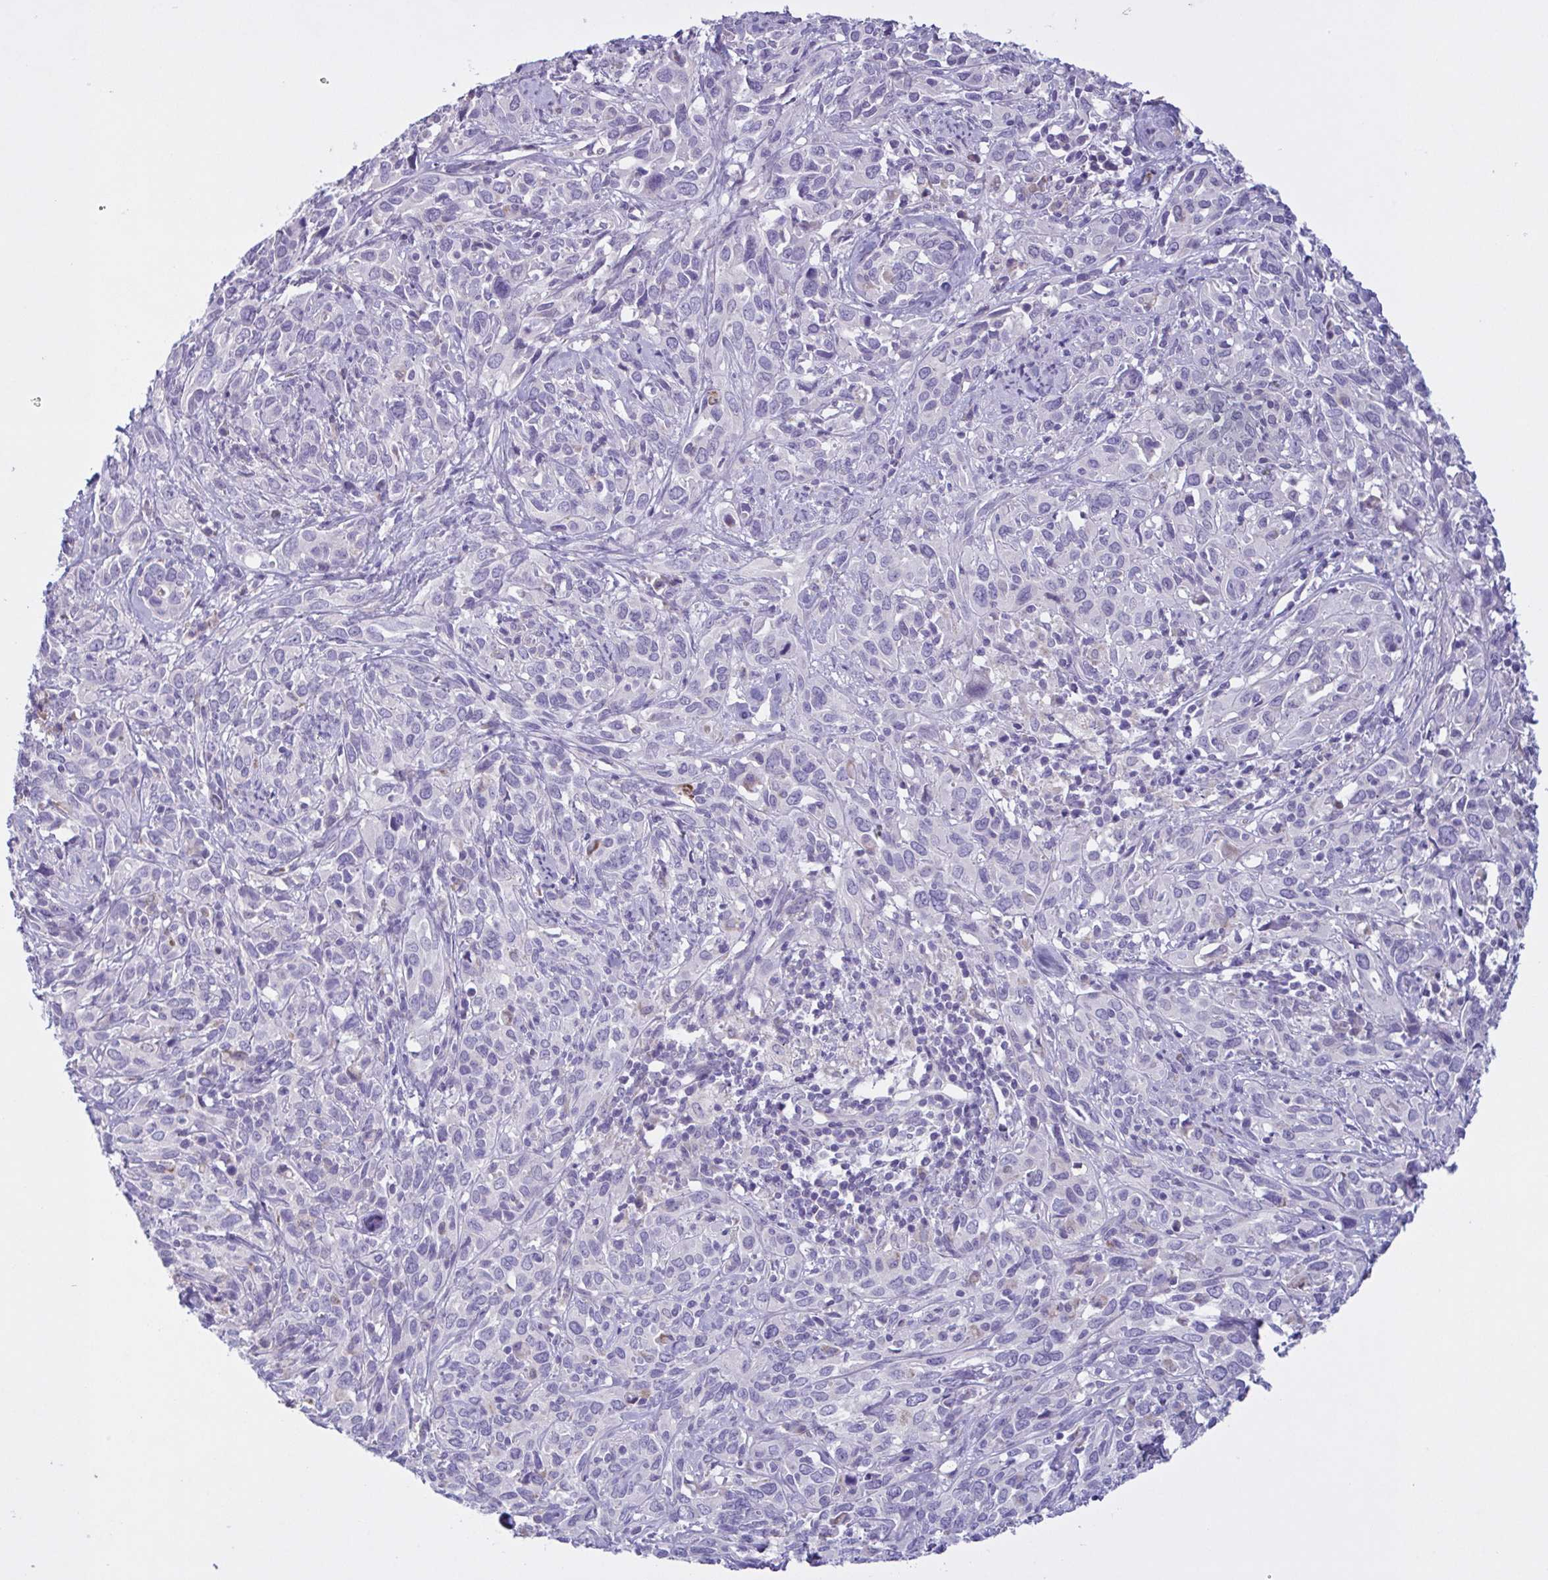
{"staining": {"intensity": "negative", "quantity": "none", "location": "none"}, "tissue": "cervical cancer", "cell_type": "Tumor cells", "image_type": "cancer", "snomed": [{"axis": "morphology", "description": "Normal tissue, NOS"}, {"axis": "morphology", "description": "Squamous cell carcinoma, NOS"}, {"axis": "topography", "description": "Cervix"}], "caption": "This is an immunohistochemistry (IHC) micrograph of cervical squamous cell carcinoma. There is no staining in tumor cells.", "gene": "F13B", "patient": {"sex": "female", "age": 51}}